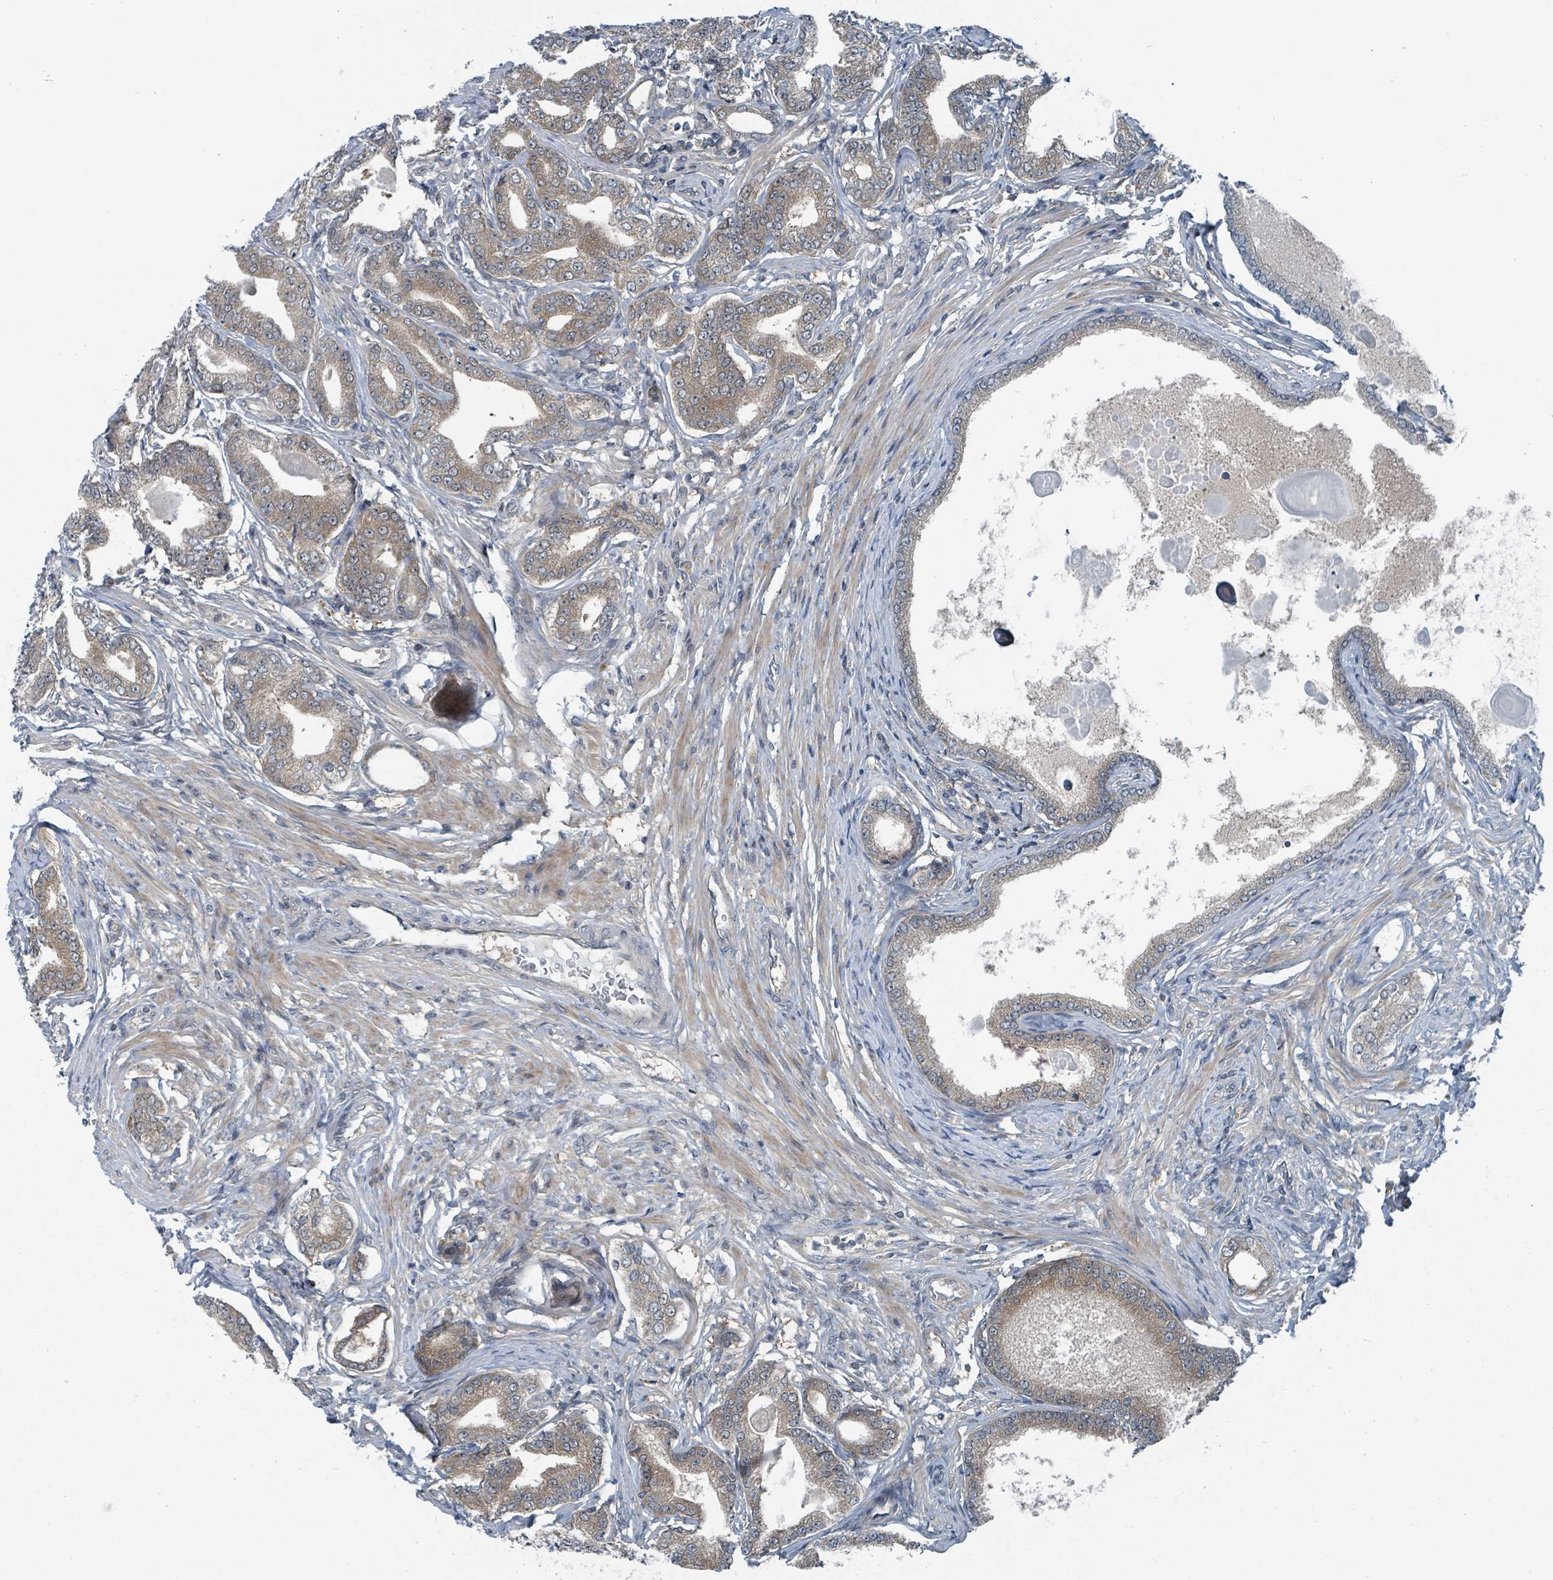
{"staining": {"intensity": "moderate", "quantity": ">75%", "location": "cytoplasmic/membranous"}, "tissue": "prostate cancer", "cell_type": "Tumor cells", "image_type": "cancer", "snomed": [{"axis": "morphology", "description": "Adenocarcinoma, High grade"}, {"axis": "topography", "description": "Prostate"}], "caption": "Prostate adenocarcinoma (high-grade) stained for a protein exhibits moderate cytoplasmic/membranous positivity in tumor cells.", "gene": "GOLGA7", "patient": {"sex": "male", "age": 69}}